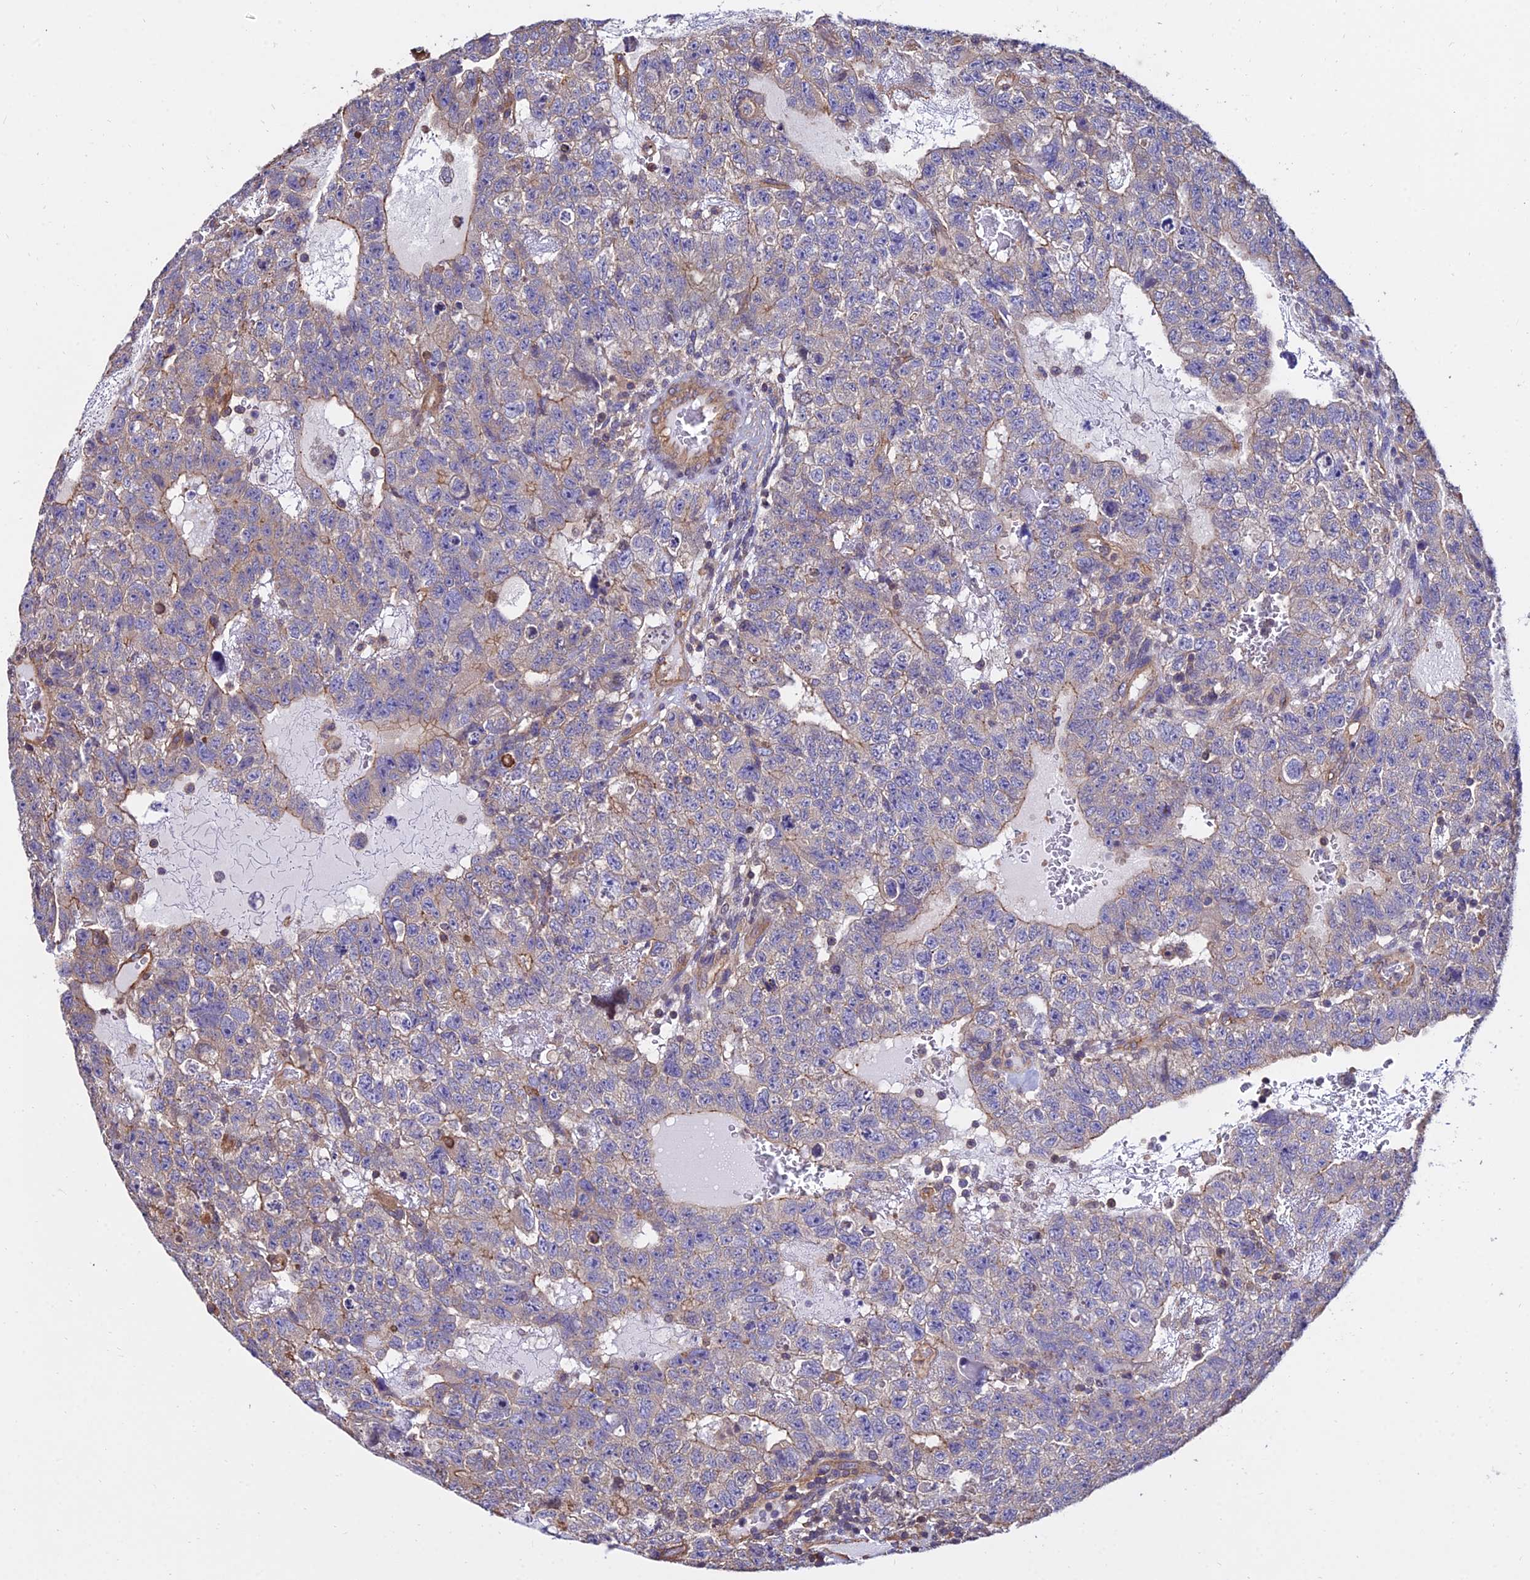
{"staining": {"intensity": "weak", "quantity": "<25%", "location": "cytoplasmic/membranous"}, "tissue": "testis cancer", "cell_type": "Tumor cells", "image_type": "cancer", "snomed": [{"axis": "morphology", "description": "Carcinoma, Embryonal, NOS"}, {"axis": "topography", "description": "Testis"}], "caption": "Tumor cells are negative for protein expression in human testis cancer.", "gene": "CALM2", "patient": {"sex": "male", "age": 26}}